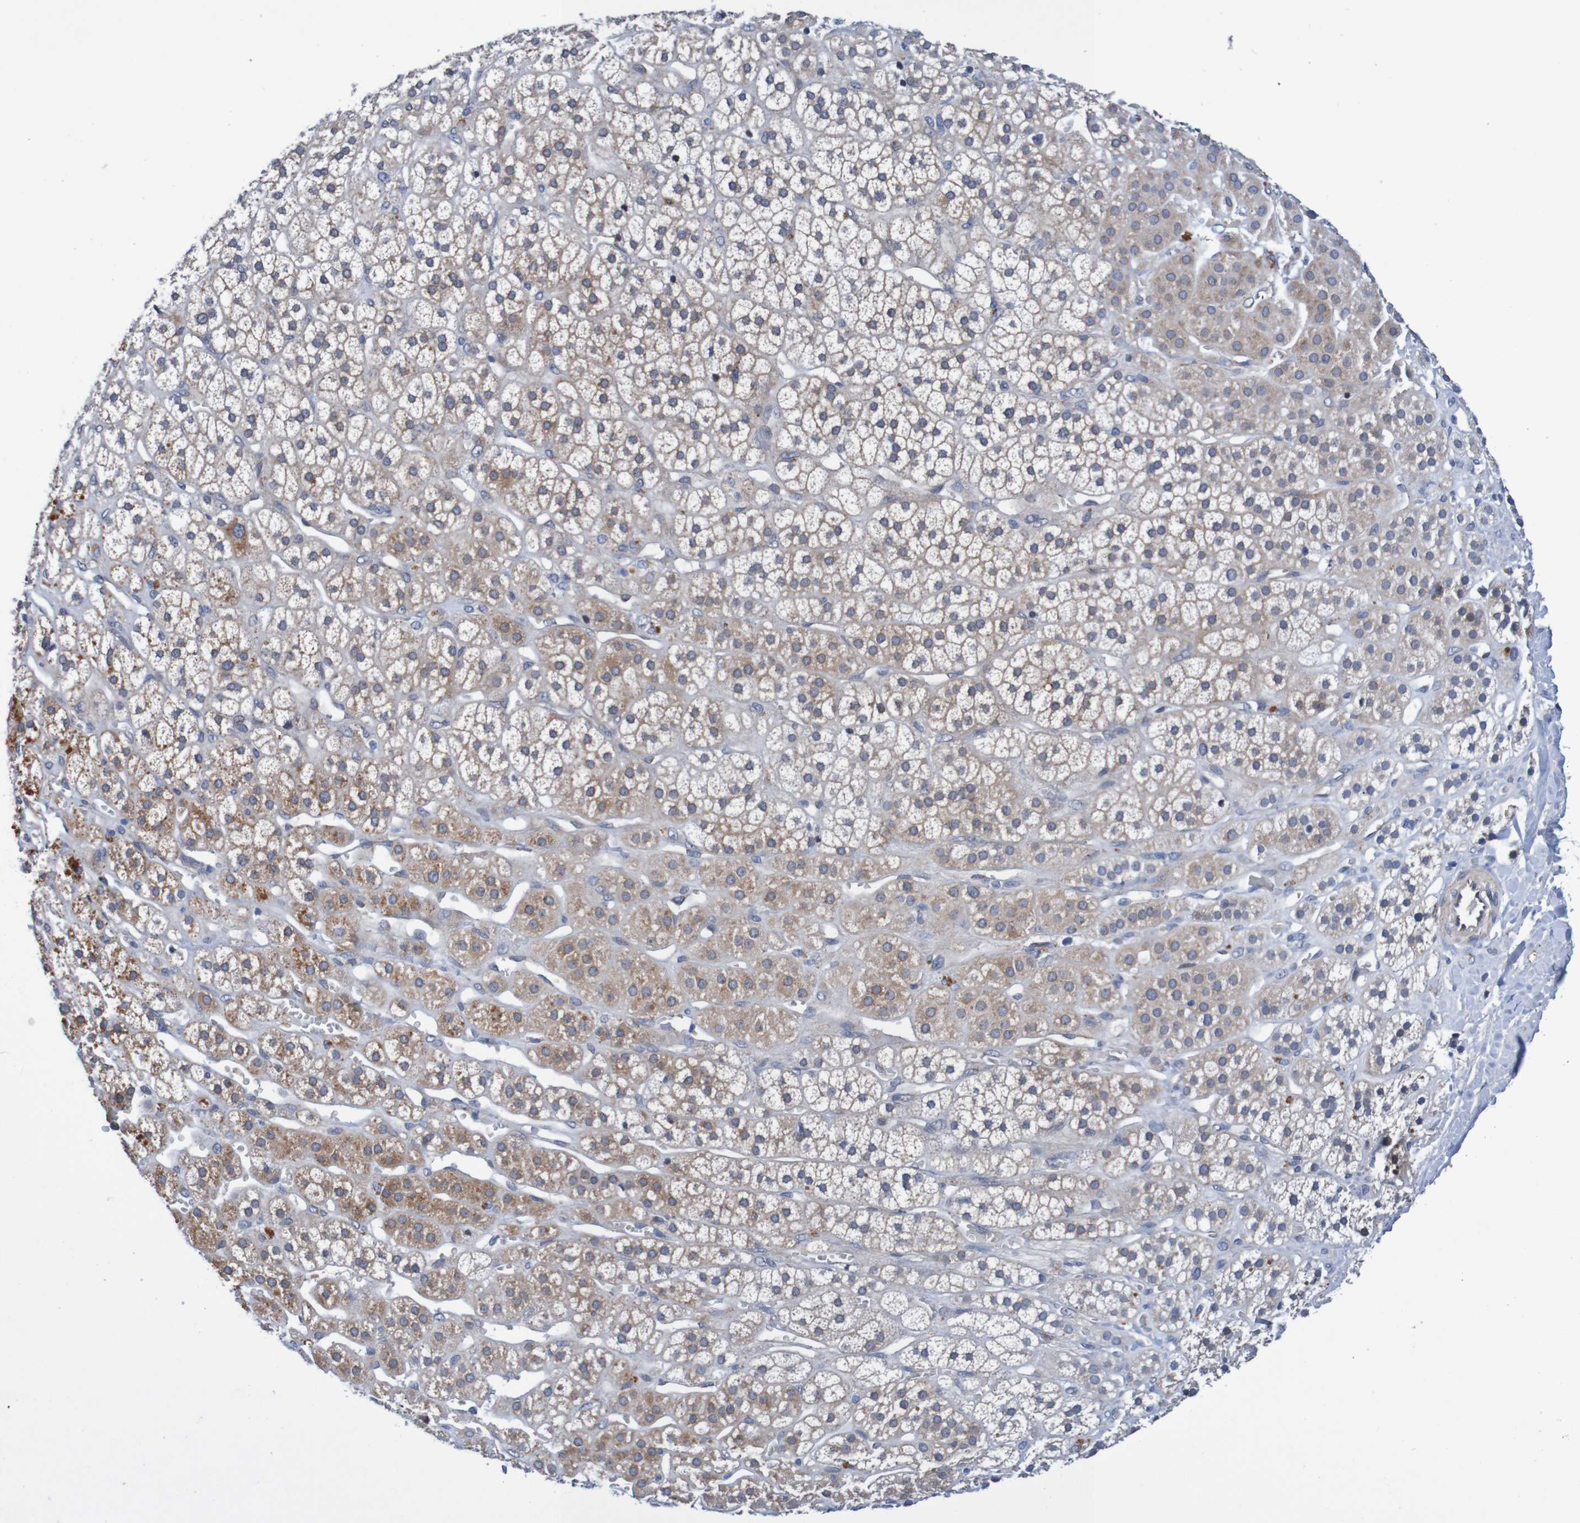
{"staining": {"intensity": "weak", "quantity": ">75%", "location": "cytoplasmic/membranous"}, "tissue": "adrenal gland", "cell_type": "Glandular cells", "image_type": "normal", "snomed": [{"axis": "morphology", "description": "Normal tissue, NOS"}, {"axis": "topography", "description": "Adrenal gland"}], "caption": "Weak cytoplasmic/membranous protein positivity is seen in about >75% of glandular cells in adrenal gland.", "gene": "CPED1", "patient": {"sex": "male", "age": 56}}